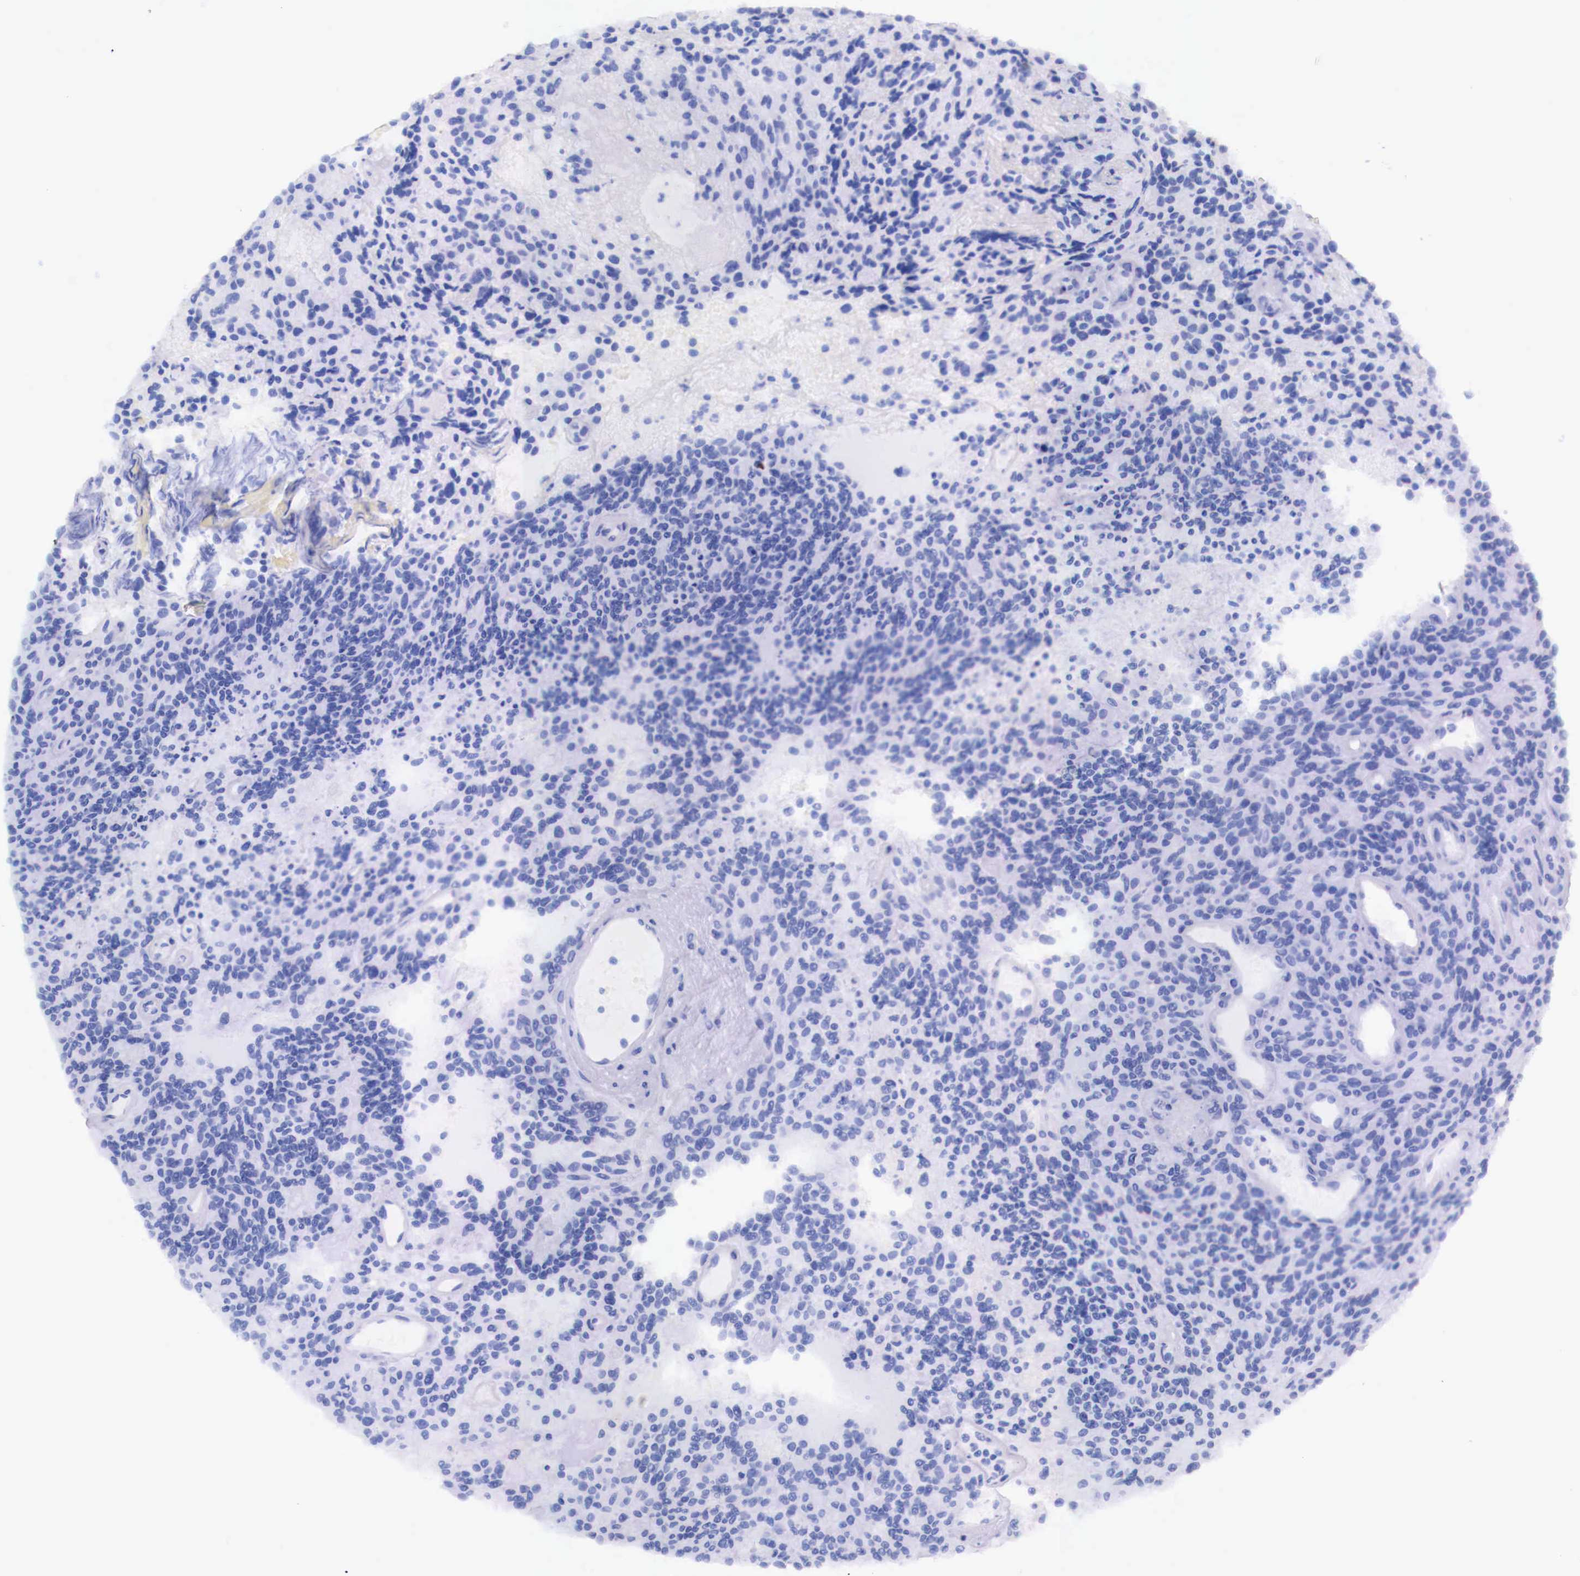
{"staining": {"intensity": "negative", "quantity": "none", "location": "none"}, "tissue": "glioma", "cell_type": "Tumor cells", "image_type": "cancer", "snomed": [{"axis": "morphology", "description": "Glioma, malignant, High grade"}, {"axis": "topography", "description": "Brain"}], "caption": "Tumor cells show no significant staining in malignant glioma (high-grade).", "gene": "GRIPAP1", "patient": {"sex": "female", "age": 13}}